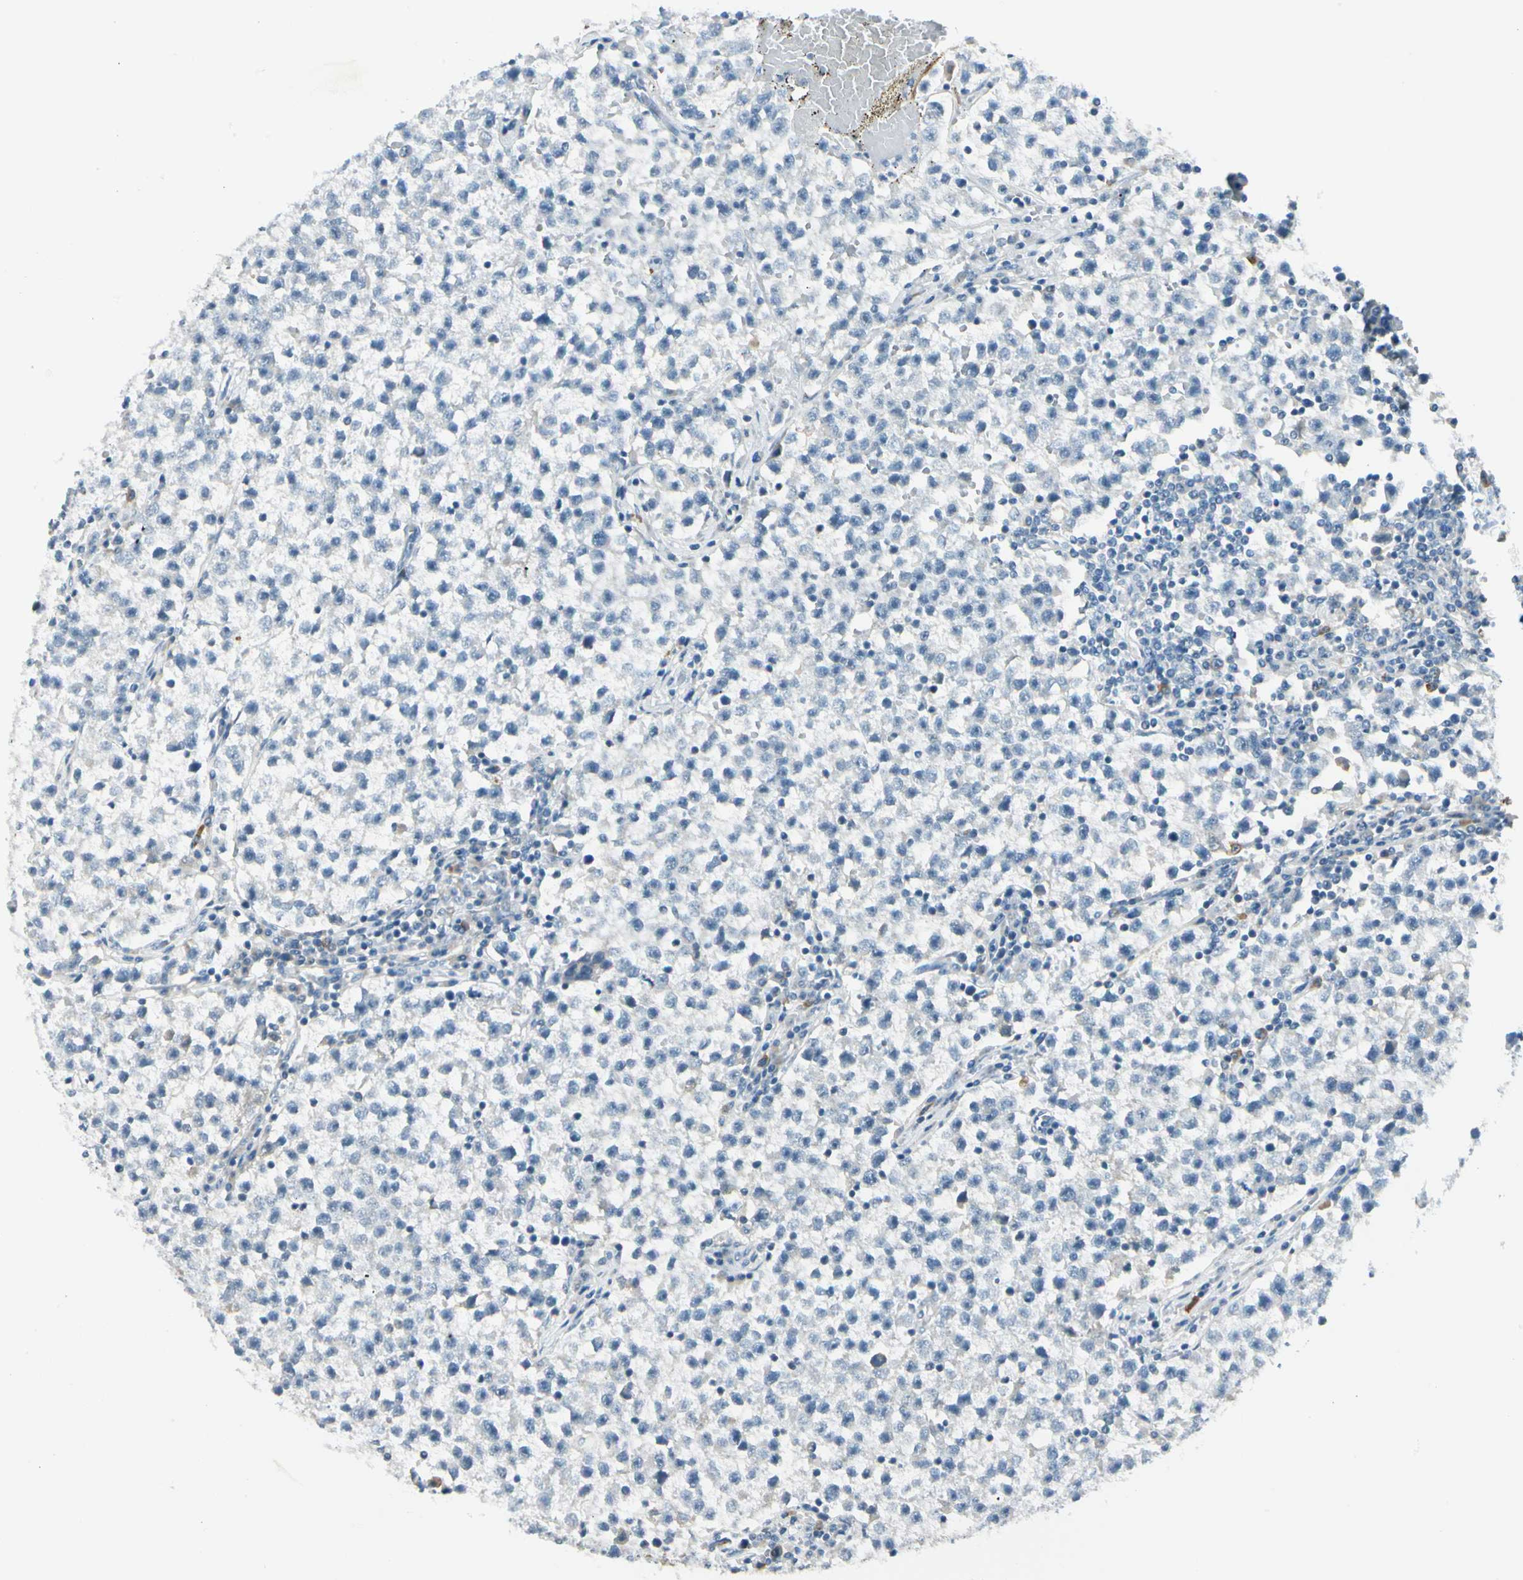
{"staining": {"intensity": "negative", "quantity": "none", "location": "none"}, "tissue": "testis cancer", "cell_type": "Tumor cells", "image_type": "cancer", "snomed": [{"axis": "morphology", "description": "Seminoma, NOS"}, {"axis": "topography", "description": "Testis"}], "caption": "Tumor cells show no significant staining in testis cancer (seminoma).", "gene": "ZSCAN1", "patient": {"sex": "male", "age": 22}}